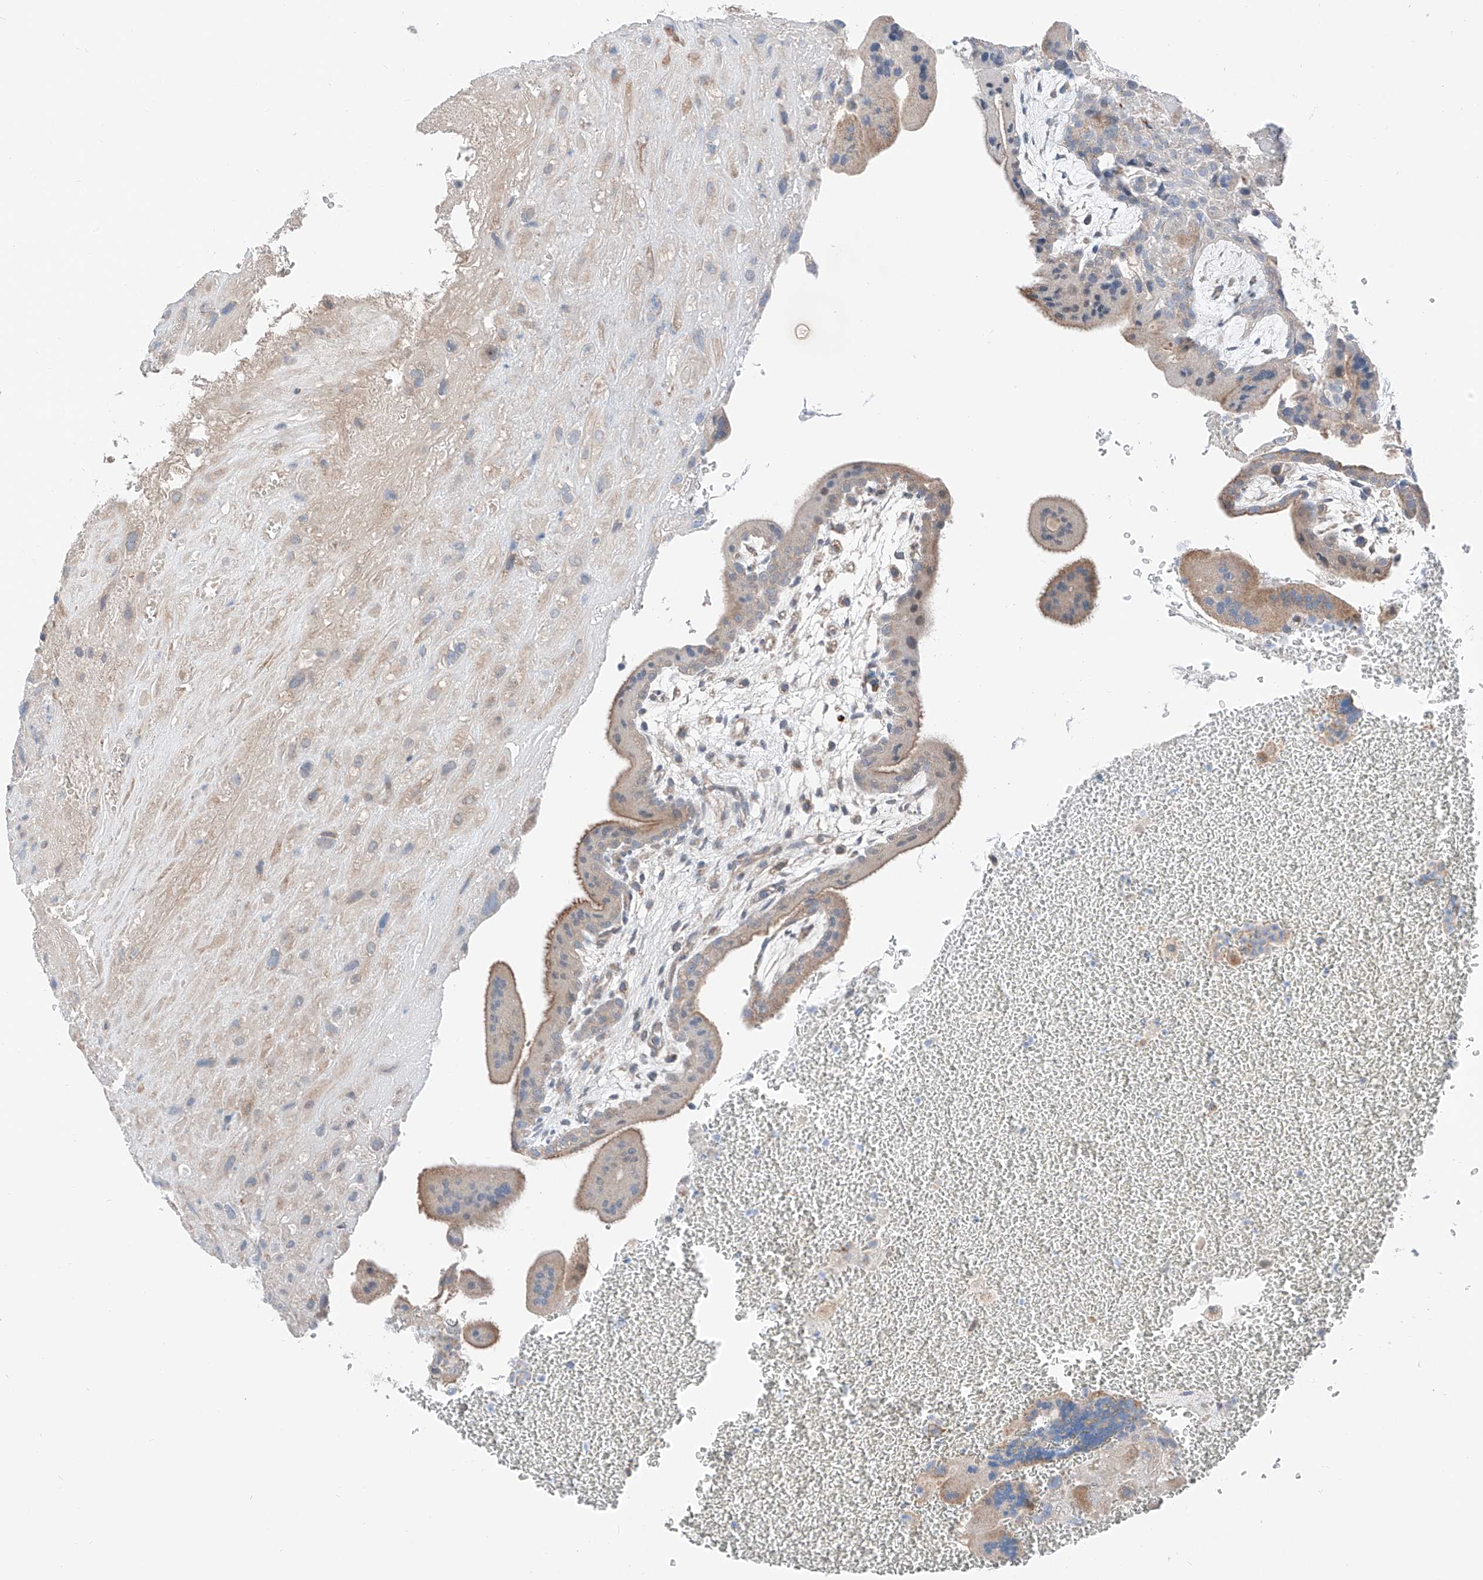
{"staining": {"intensity": "moderate", "quantity": "<25%", "location": "cytoplasmic/membranous"}, "tissue": "placenta", "cell_type": "Decidual cells", "image_type": "normal", "snomed": [{"axis": "morphology", "description": "Normal tissue, NOS"}, {"axis": "topography", "description": "Placenta"}], "caption": "Benign placenta demonstrates moderate cytoplasmic/membranous expression in about <25% of decidual cells, visualized by immunohistochemistry.", "gene": "MRAP", "patient": {"sex": "female", "age": 35}}